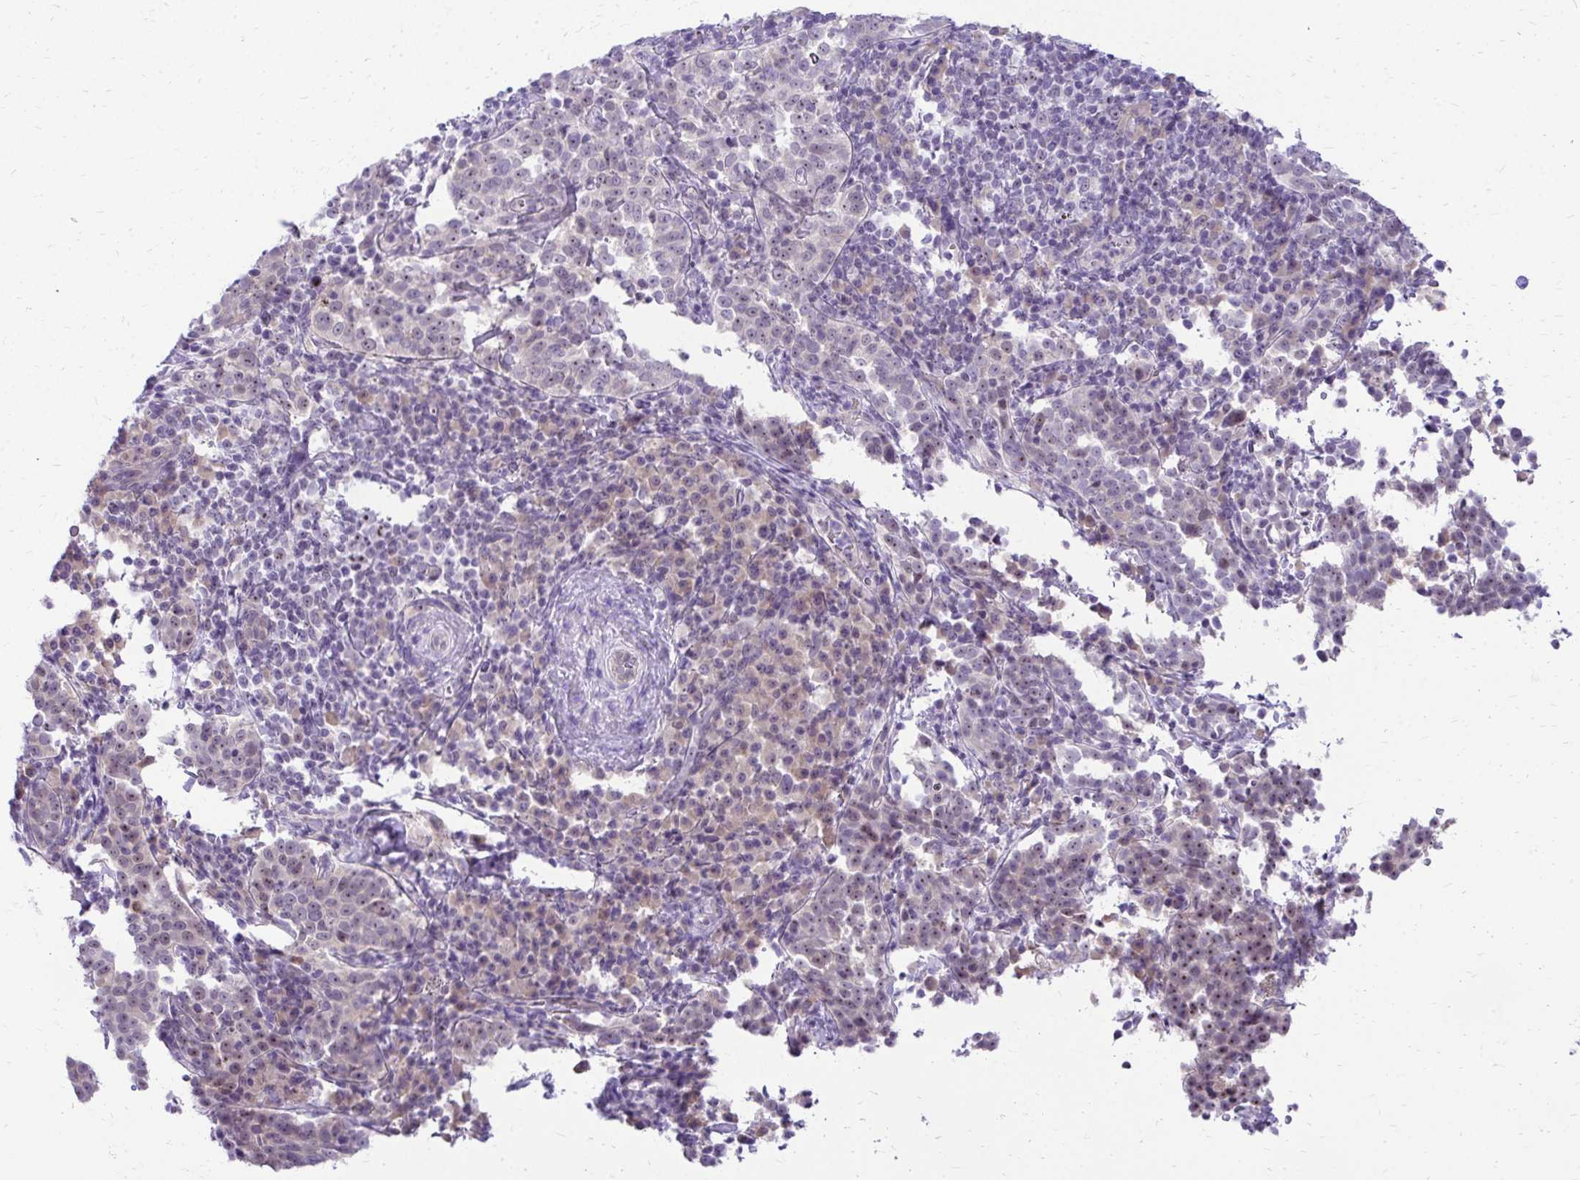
{"staining": {"intensity": "weak", "quantity": "25%-75%", "location": "cytoplasmic/membranous,nuclear"}, "tissue": "cervical cancer", "cell_type": "Tumor cells", "image_type": "cancer", "snomed": [{"axis": "morphology", "description": "Squamous cell carcinoma, NOS"}, {"axis": "topography", "description": "Cervix"}], "caption": "Tumor cells display low levels of weak cytoplasmic/membranous and nuclear staining in about 25%-75% of cells in squamous cell carcinoma (cervical). (brown staining indicates protein expression, while blue staining denotes nuclei).", "gene": "NIFK", "patient": {"sex": "female", "age": 75}}